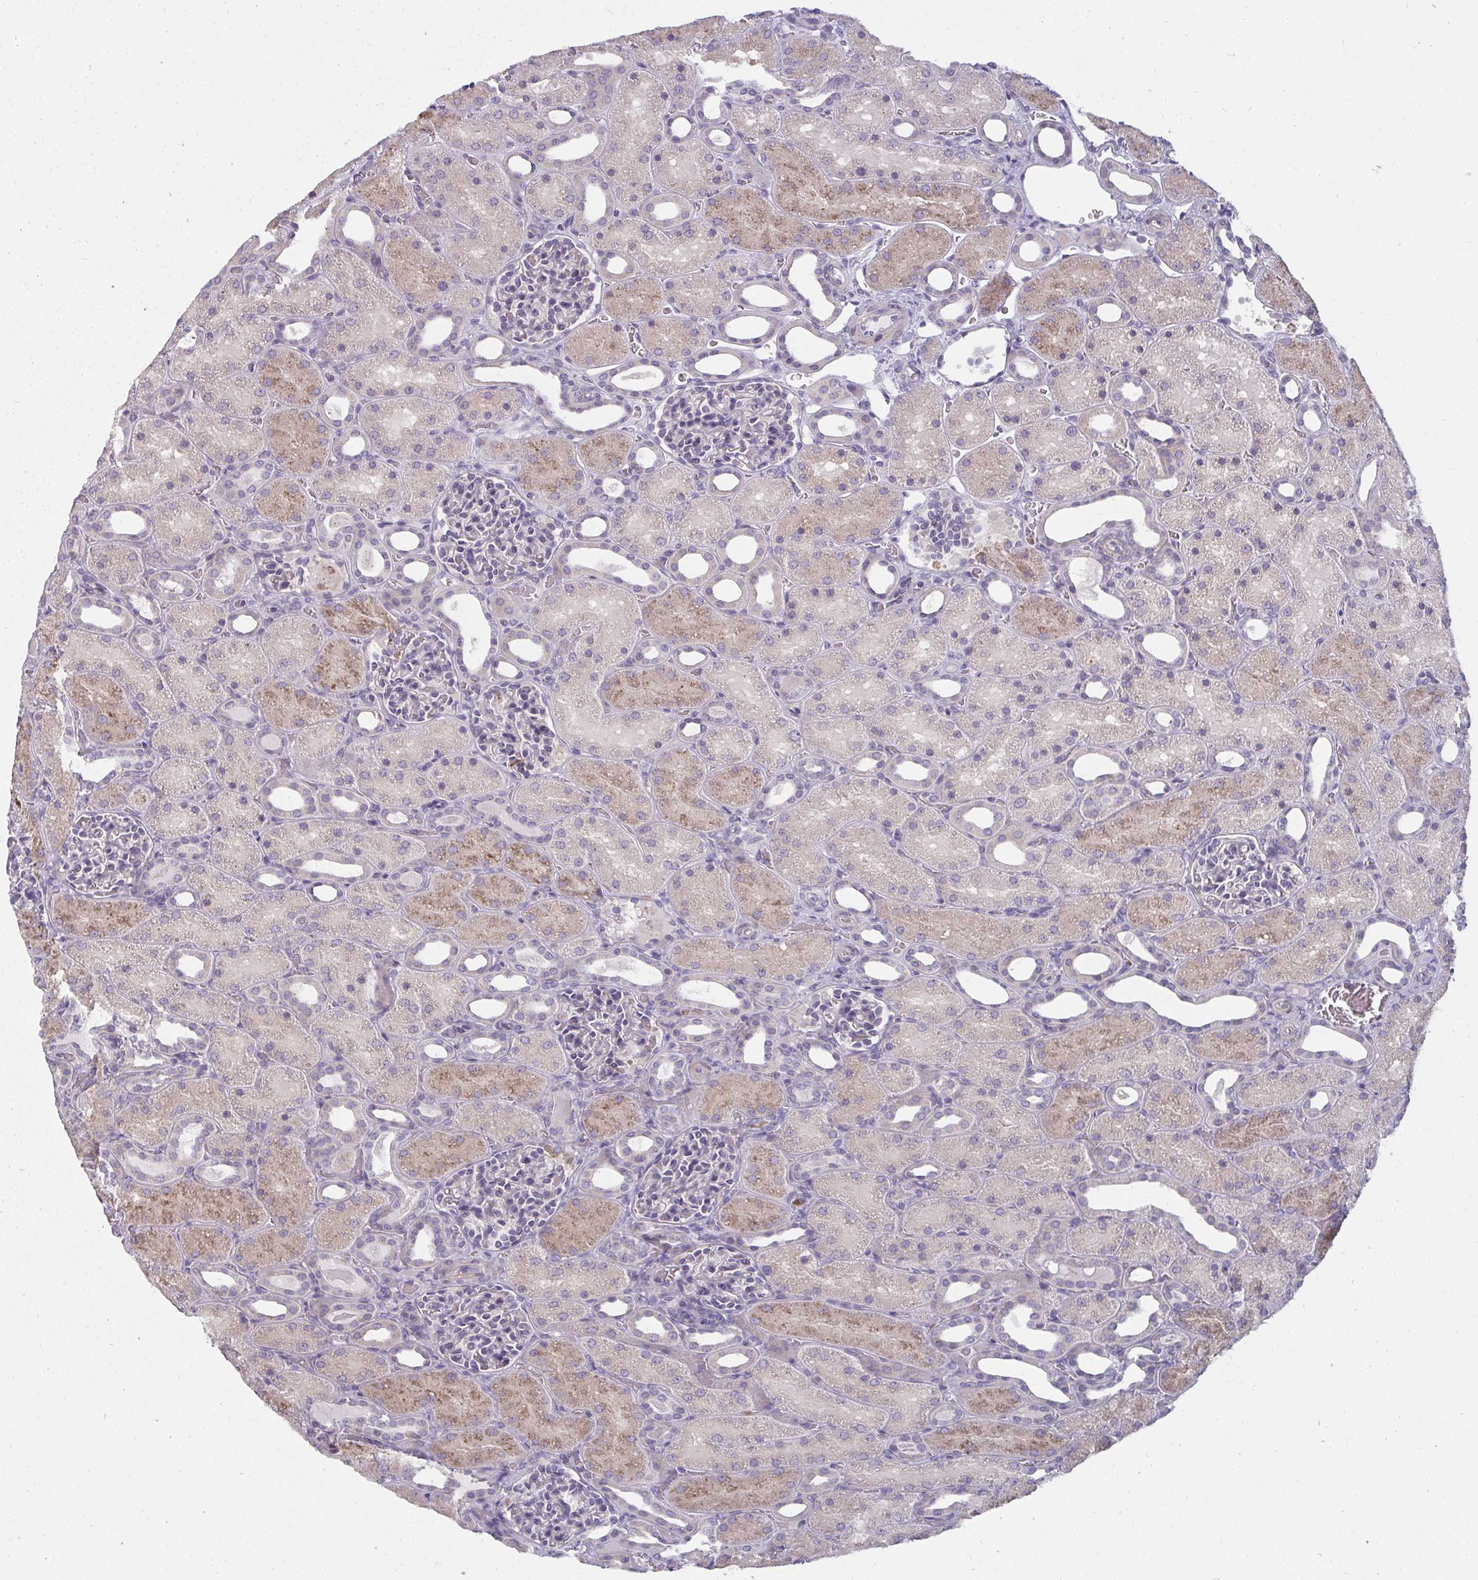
{"staining": {"intensity": "weak", "quantity": "<25%", "location": "cytoplasmic/membranous"}, "tissue": "kidney", "cell_type": "Cells in glomeruli", "image_type": "normal", "snomed": [{"axis": "morphology", "description": "Normal tissue, NOS"}, {"axis": "topography", "description": "Kidney"}], "caption": "This is an immunohistochemistry (IHC) micrograph of benign kidney. There is no positivity in cells in glomeruli.", "gene": "SHB", "patient": {"sex": "male", "age": 2}}